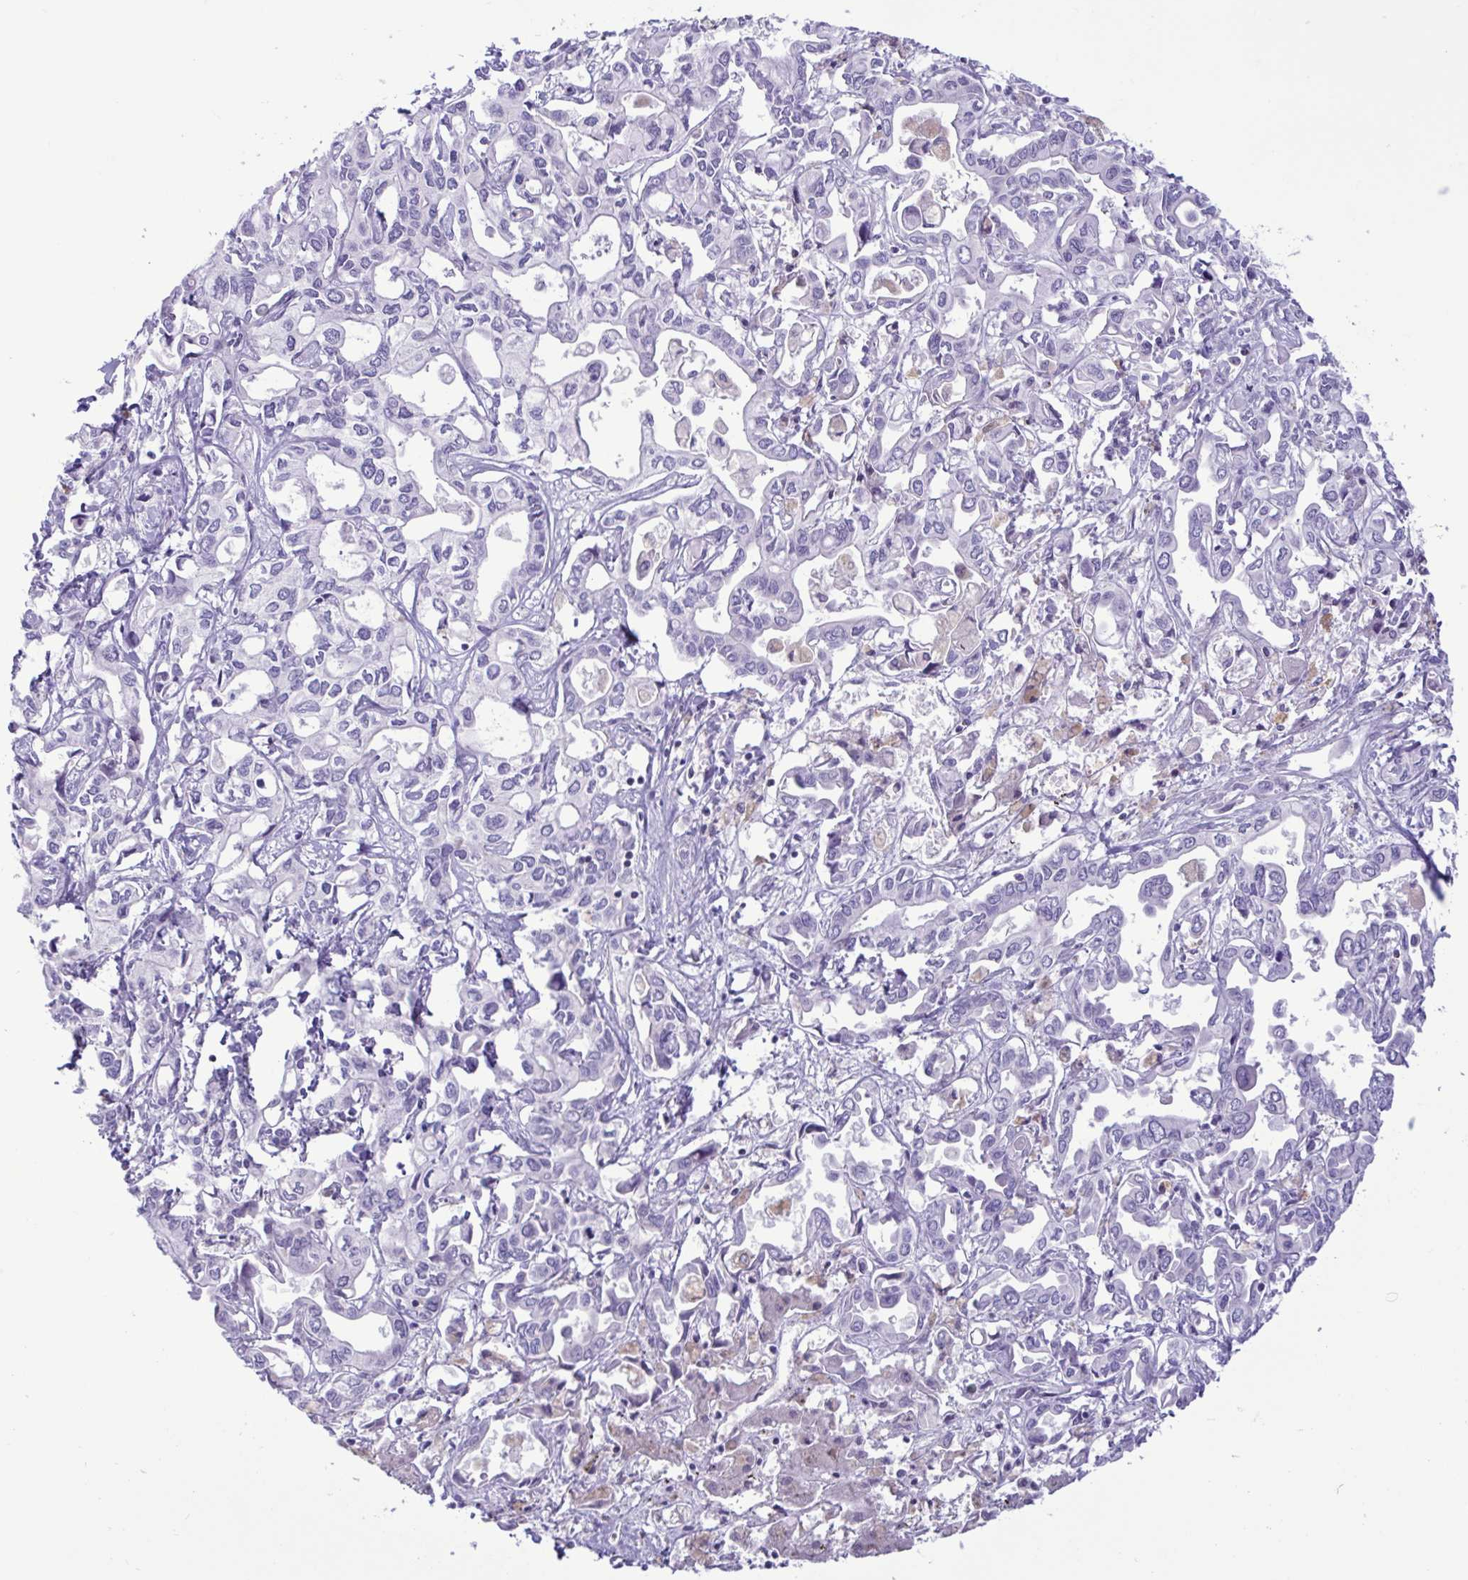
{"staining": {"intensity": "negative", "quantity": "none", "location": "none"}, "tissue": "liver cancer", "cell_type": "Tumor cells", "image_type": "cancer", "snomed": [{"axis": "morphology", "description": "Cholangiocarcinoma"}, {"axis": "topography", "description": "Liver"}], "caption": "Immunohistochemistry (IHC) of human liver cholangiocarcinoma displays no expression in tumor cells. Brightfield microscopy of immunohistochemistry (IHC) stained with DAB (brown) and hematoxylin (blue), captured at high magnification.", "gene": "XCL1", "patient": {"sex": "female", "age": 64}}